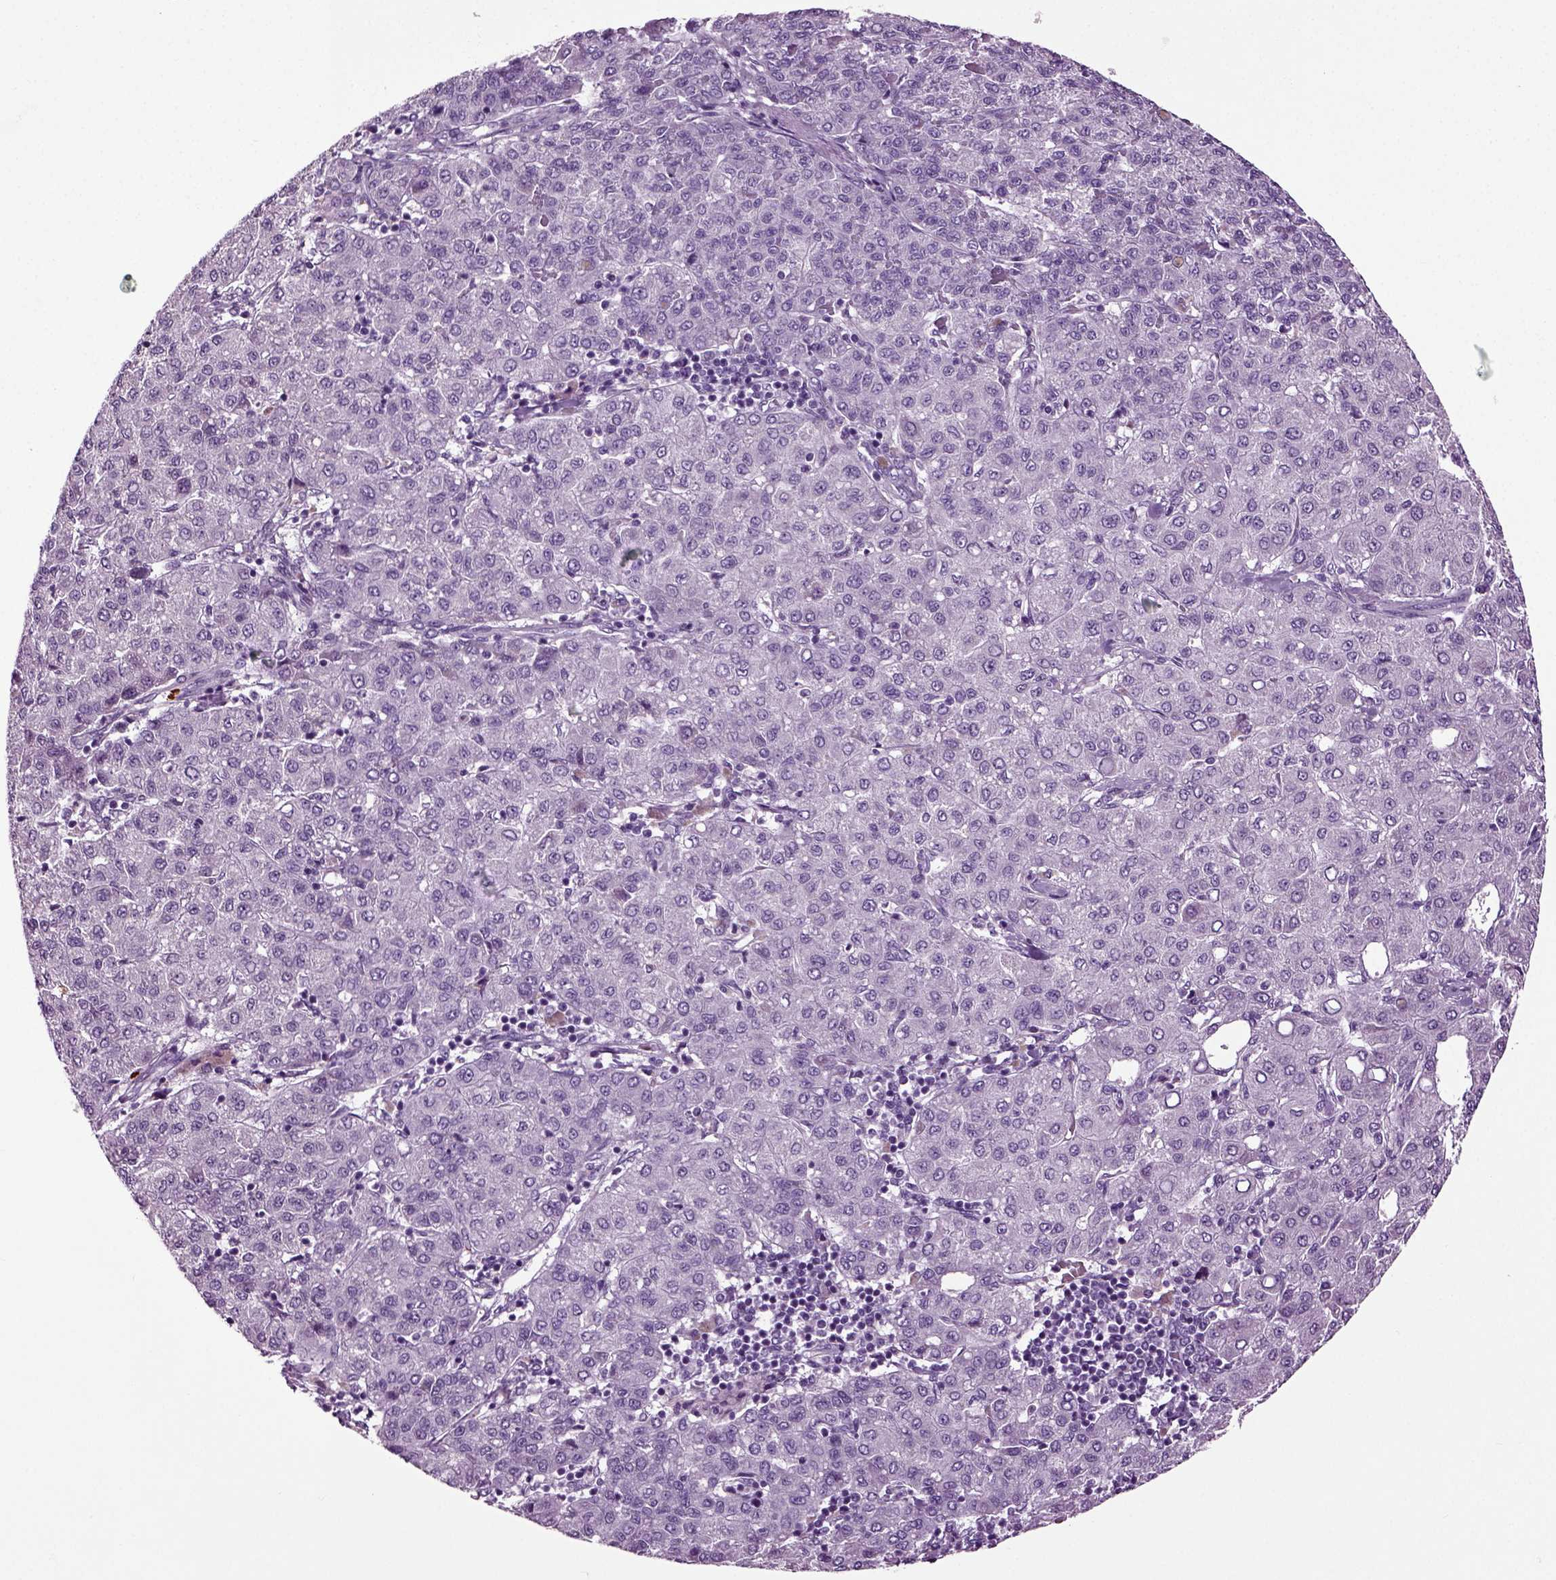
{"staining": {"intensity": "negative", "quantity": "none", "location": "none"}, "tissue": "liver cancer", "cell_type": "Tumor cells", "image_type": "cancer", "snomed": [{"axis": "morphology", "description": "Carcinoma, Hepatocellular, NOS"}, {"axis": "topography", "description": "Liver"}], "caption": "Human liver cancer stained for a protein using immunohistochemistry (IHC) shows no expression in tumor cells.", "gene": "SPATA17", "patient": {"sex": "male", "age": 65}}